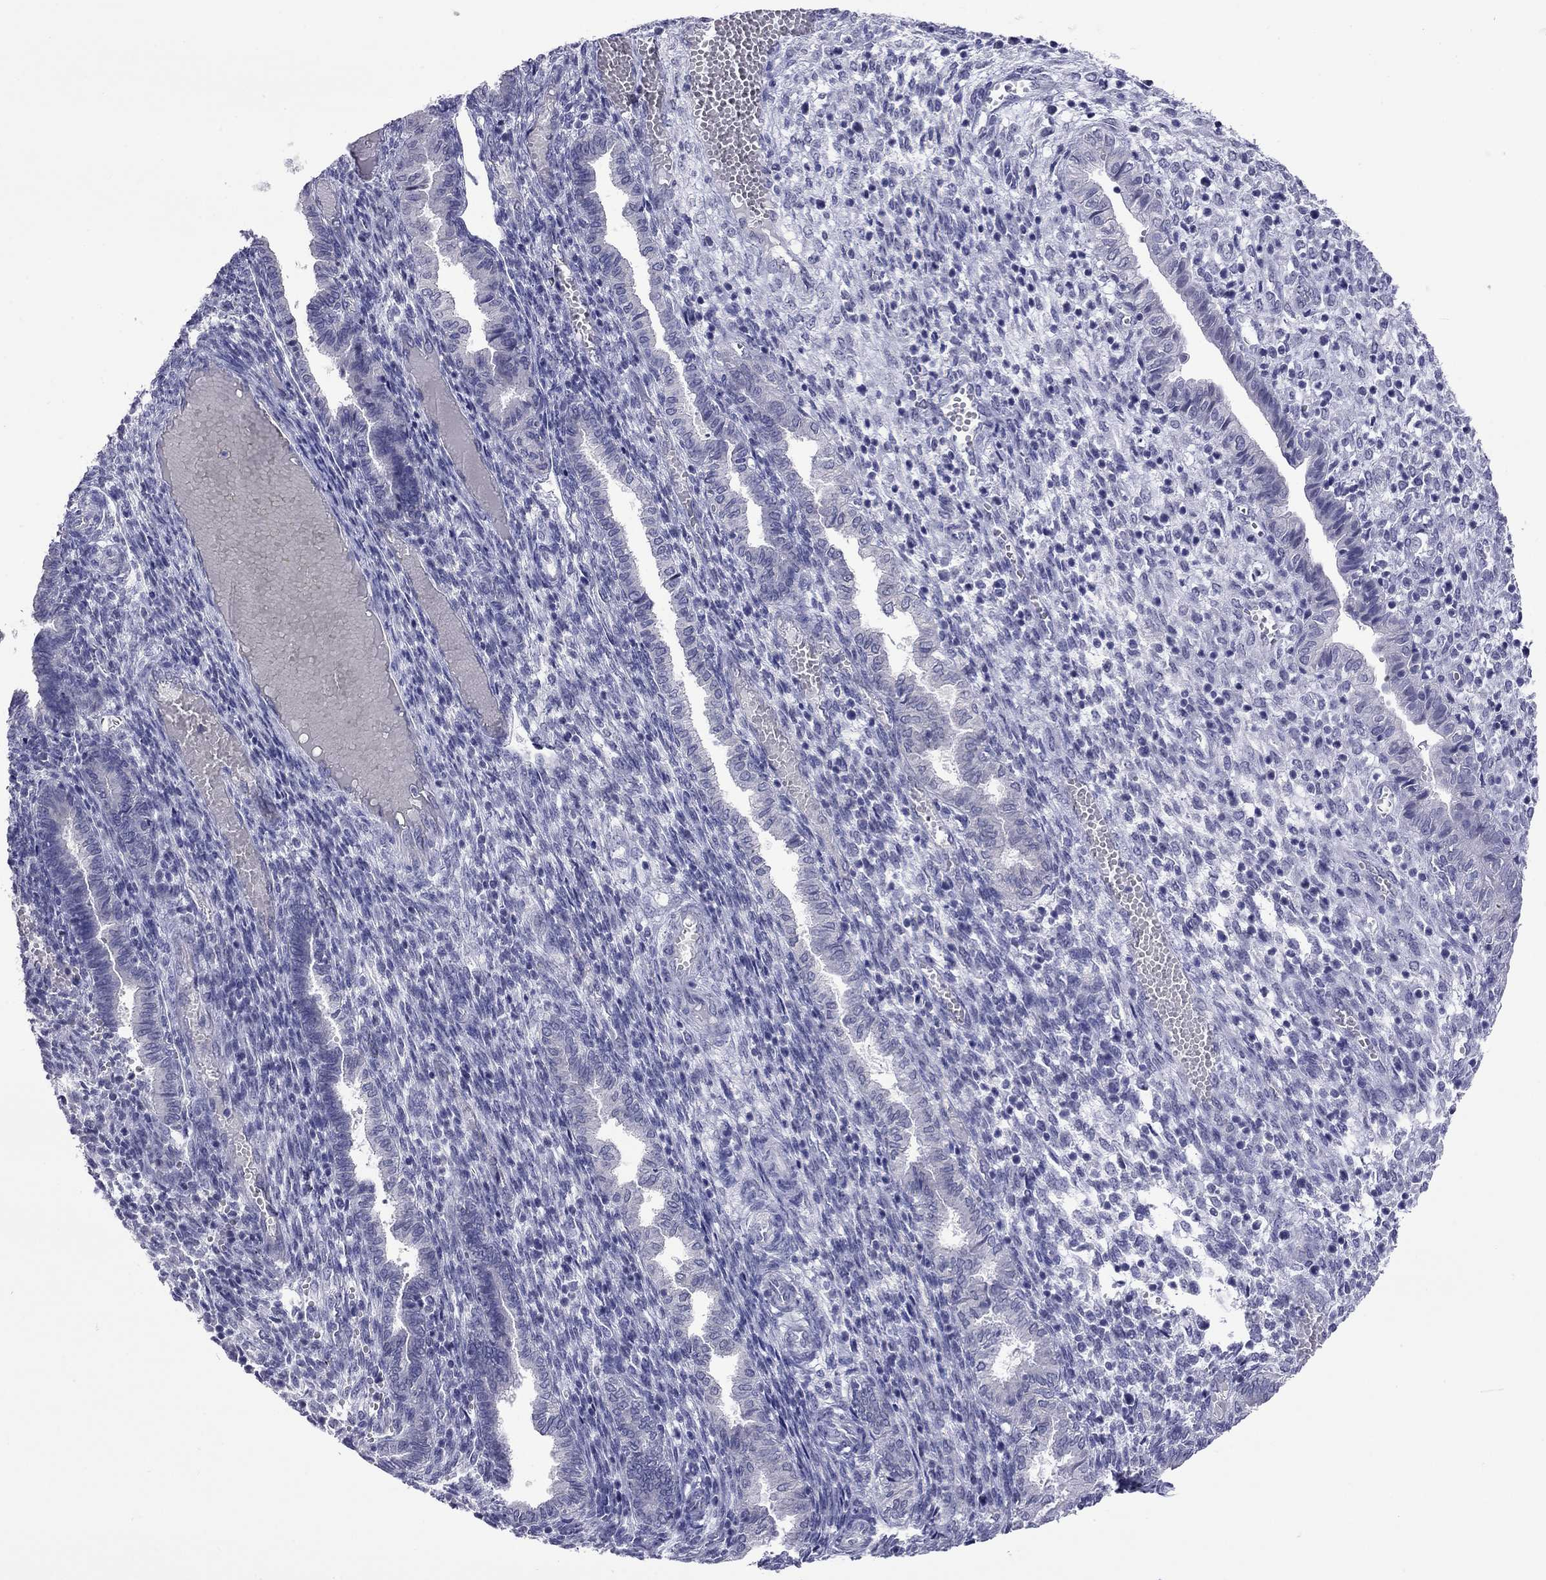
{"staining": {"intensity": "negative", "quantity": "none", "location": "none"}, "tissue": "endometrium", "cell_type": "Cells in endometrial stroma", "image_type": "normal", "snomed": [{"axis": "morphology", "description": "Normal tissue, NOS"}, {"axis": "topography", "description": "Endometrium"}], "caption": "Benign endometrium was stained to show a protein in brown. There is no significant expression in cells in endometrial stroma.", "gene": "ARMC12", "patient": {"sex": "female", "age": 43}}